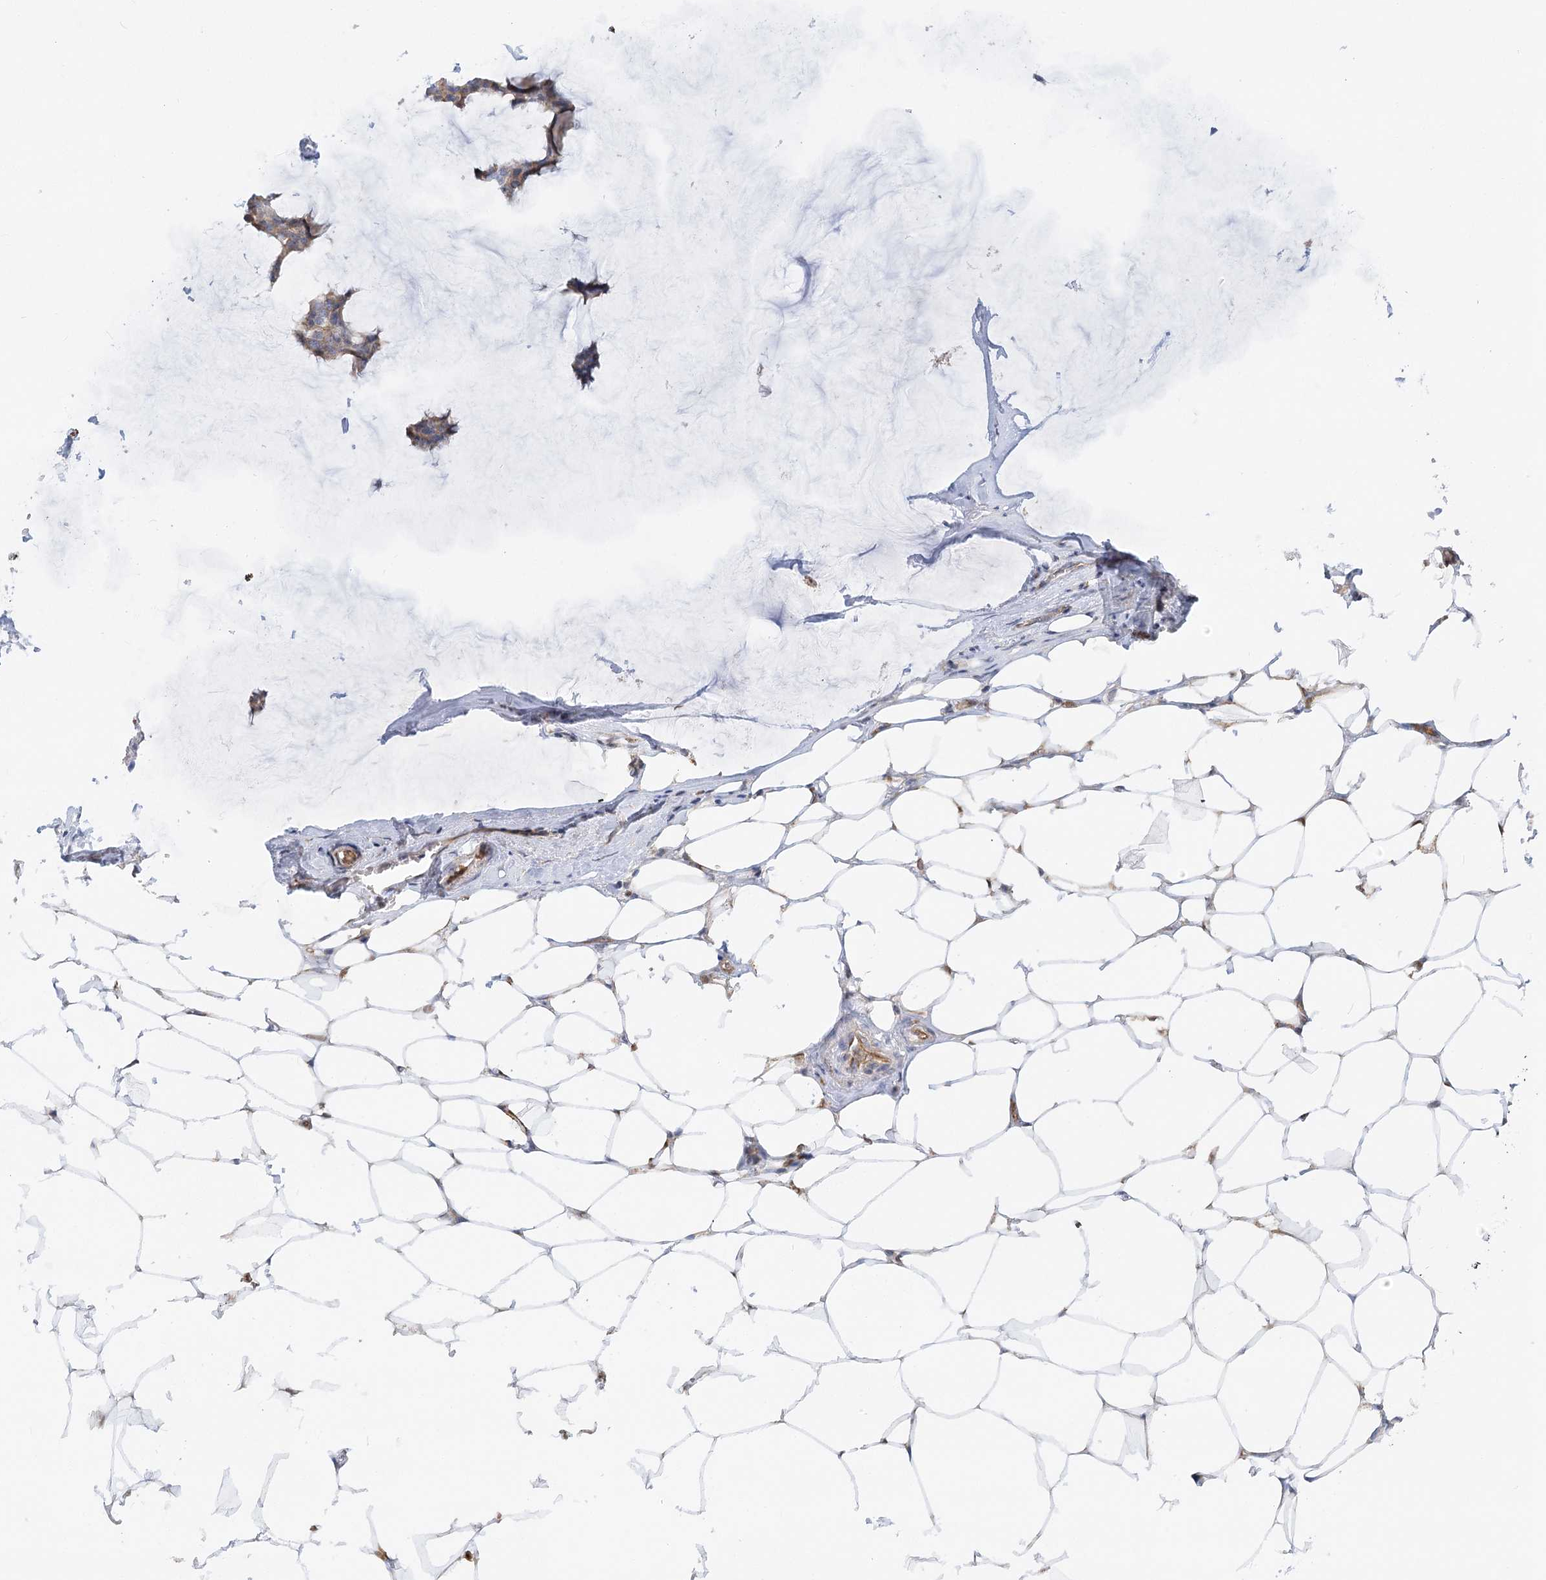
{"staining": {"intensity": "weak", "quantity": ">75%", "location": "cytoplasmic/membranous"}, "tissue": "breast cancer", "cell_type": "Tumor cells", "image_type": "cancer", "snomed": [{"axis": "morphology", "description": "Duct carcinoma"}, {"axis": "topography", "description": "Breast"}], "caption": "Immunohistochemistry staining of breast cancer, which exhibits low levels of weak cytoplasmic/membranous staining in approximately >75% of tumor cells indicating weak cytoplasmic/membranous protein staining. The staining was performed using DAB (brown) for protein detection and nuclei were counterstained in hematoxylin (blue).", "gene": "NELL2", "patient": {"sex": "female", "age": 93}}